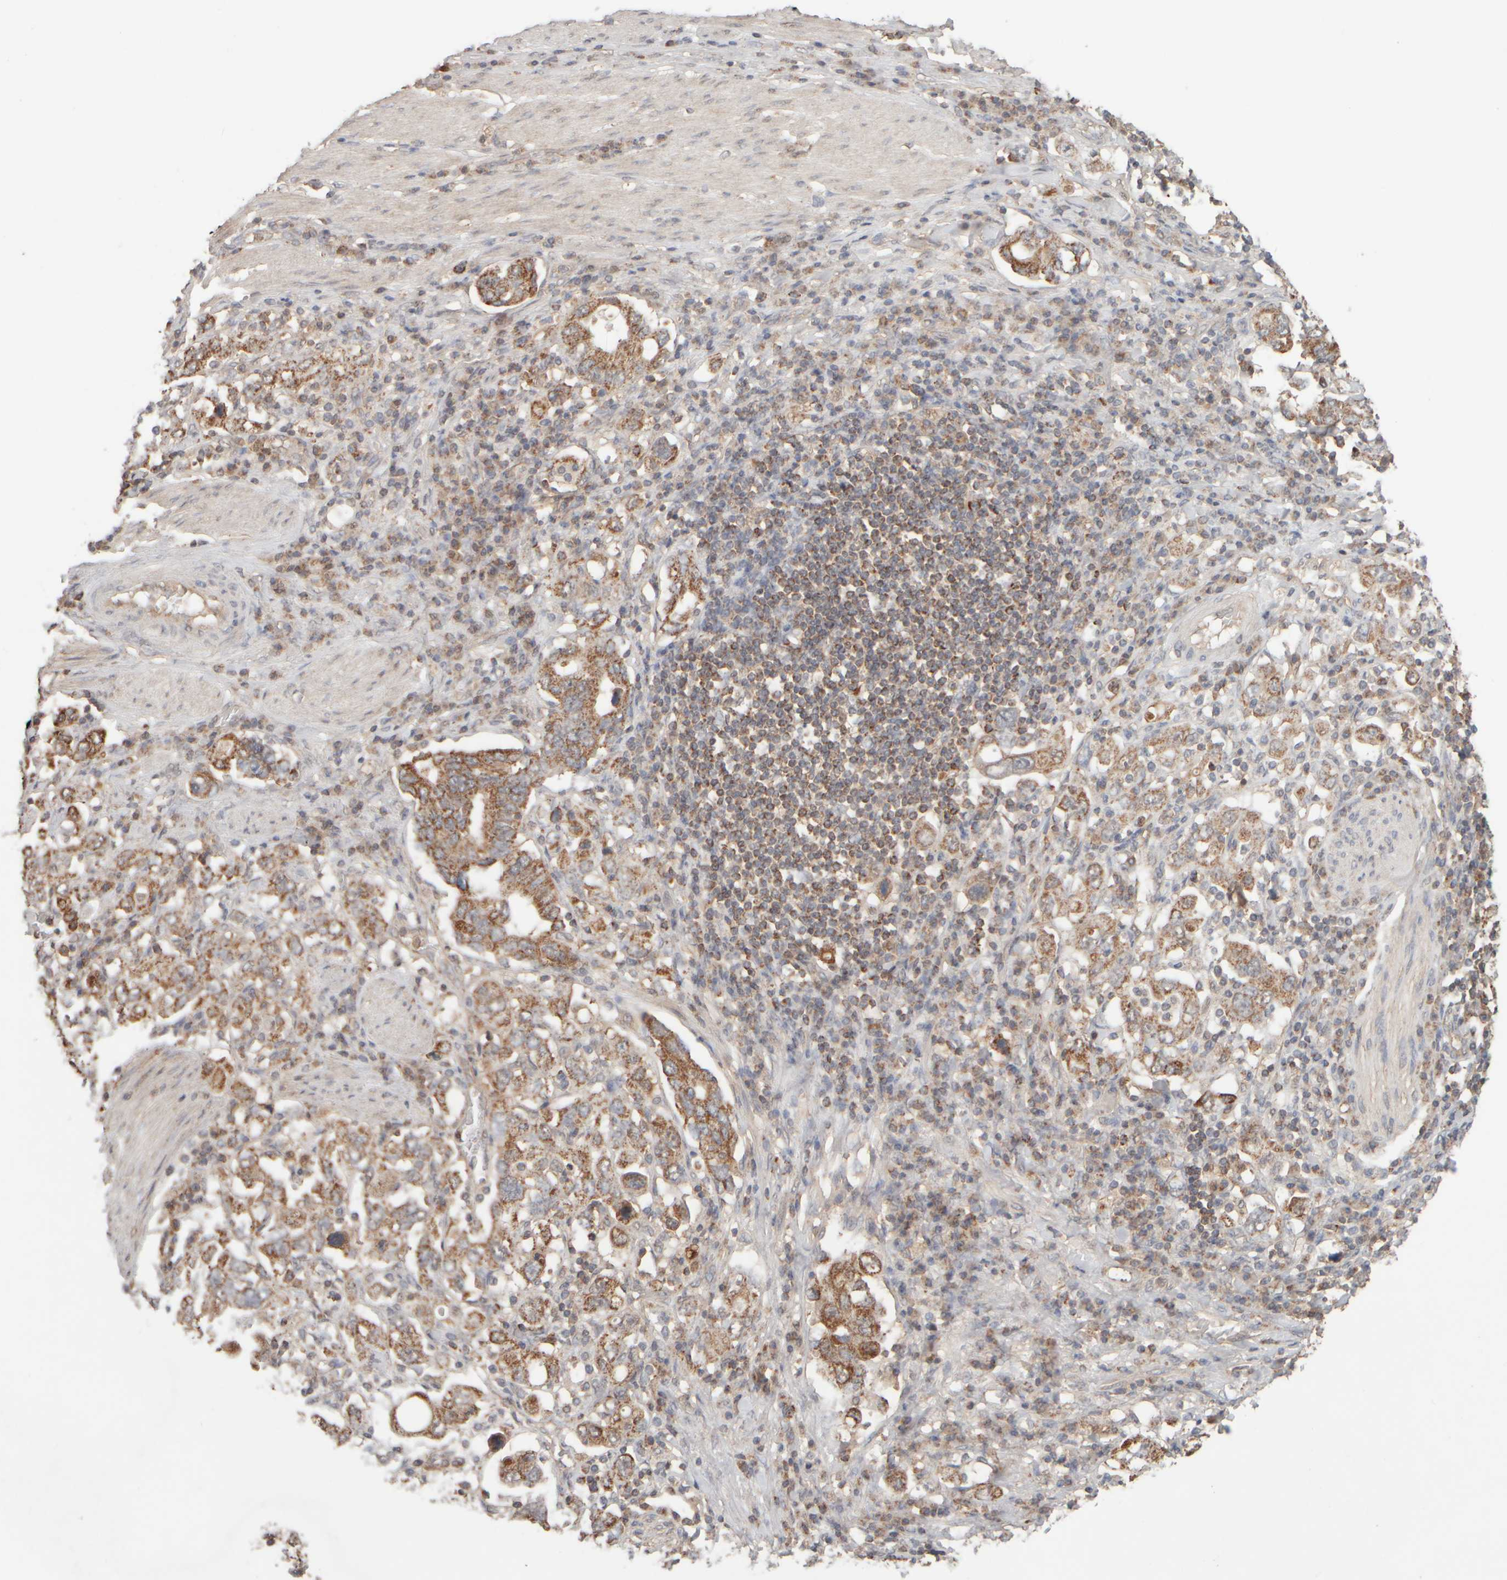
{"staining": {"intensity": "strong", "quantity": ">75%", "location": "cytoplasmic/membranous"}, "tissue": "stomach cancer", "cell_type": "Tumor cells", "image_type": "cancer", "snomed": [{"axis": "morphology", "description": "Adenocarcinoma, NOS"}, {"axis": "topography", "description": "Stomach, upper"}], "caption": "Immunohistochemistry (IHC) histopathology image of neoplastic tissue: human stomach adenocarcinoma stained using immunohistochemistry (IHC) shows high levels of strong protein expression localized specifically in the cytoplasmic/membranous of tumor cells, appearing as a cytoplasmic/membranous brown color.", "gene": "EIF2B3", "patient": {"sex": "male", "age": 62}}